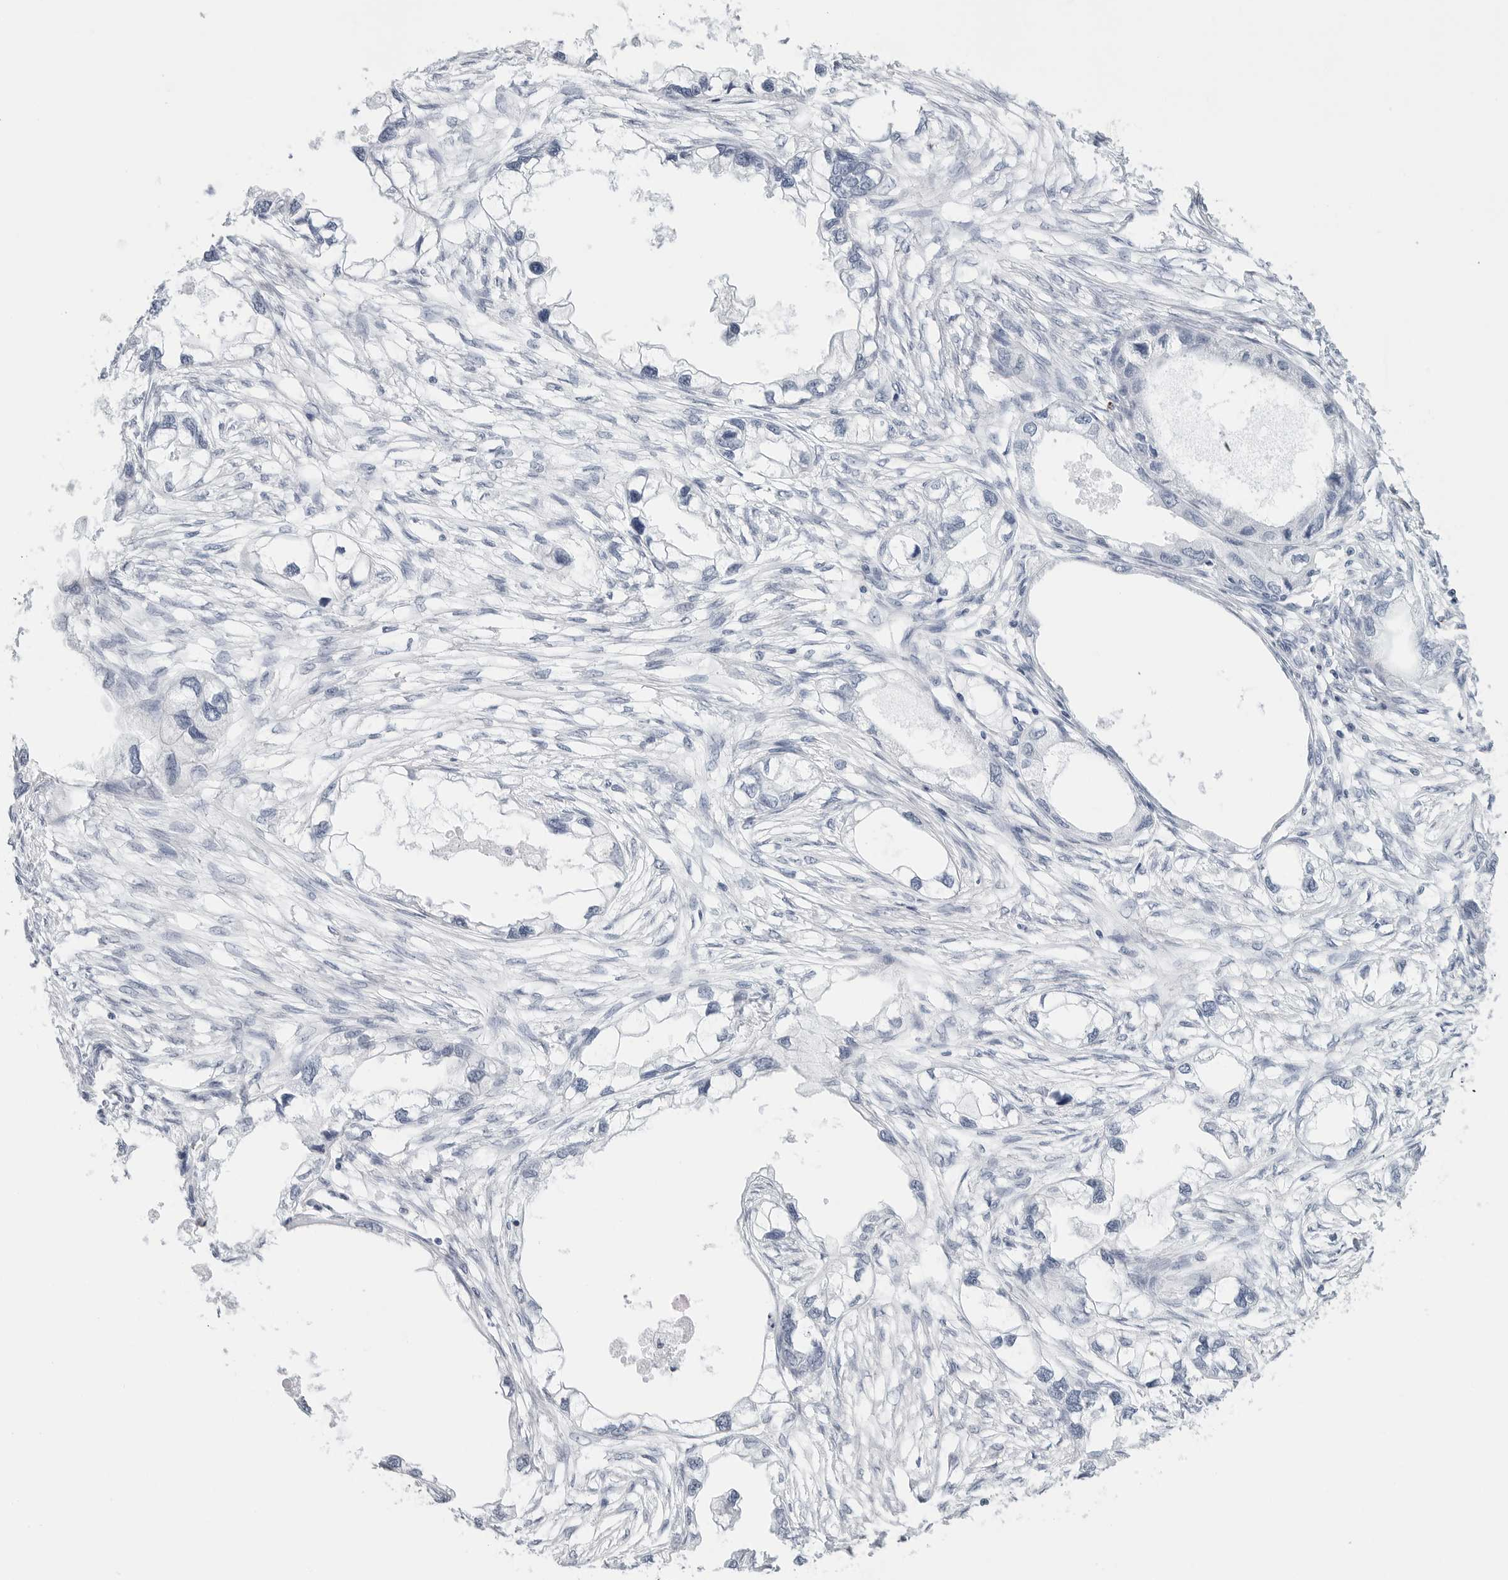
{"staining": {"intensity": "negative", "quantity": "none", "location": "none"}, "tissue": "endometrial cancer", "cell_type": "Tumor cells", "image_type": "cancer", "snomed": [{"axis": "morphology", "description": "Adenocarcinoma, NOS"}, {"axis": "morphology", "description": "Adenocarcinoma, metastatic, NOS"}, {"axis": "topography", "description": "Adipose tissue"}, {"axis": "topography", "description": "Endometrium"}], "caption": "Immunohistochemistry (IHC) histopathology image of neoplastic tissue: human adenocarcinoma (endometrial) stained with DAB (3,3'-diaminobenzidine) shows no significant protein expression in tumor cells. (DAB (3,3'-diaminobenzidine) IHC, high magnification).", "gene": "HSPB7", "patient": {"sex": "female", "age": 67}}